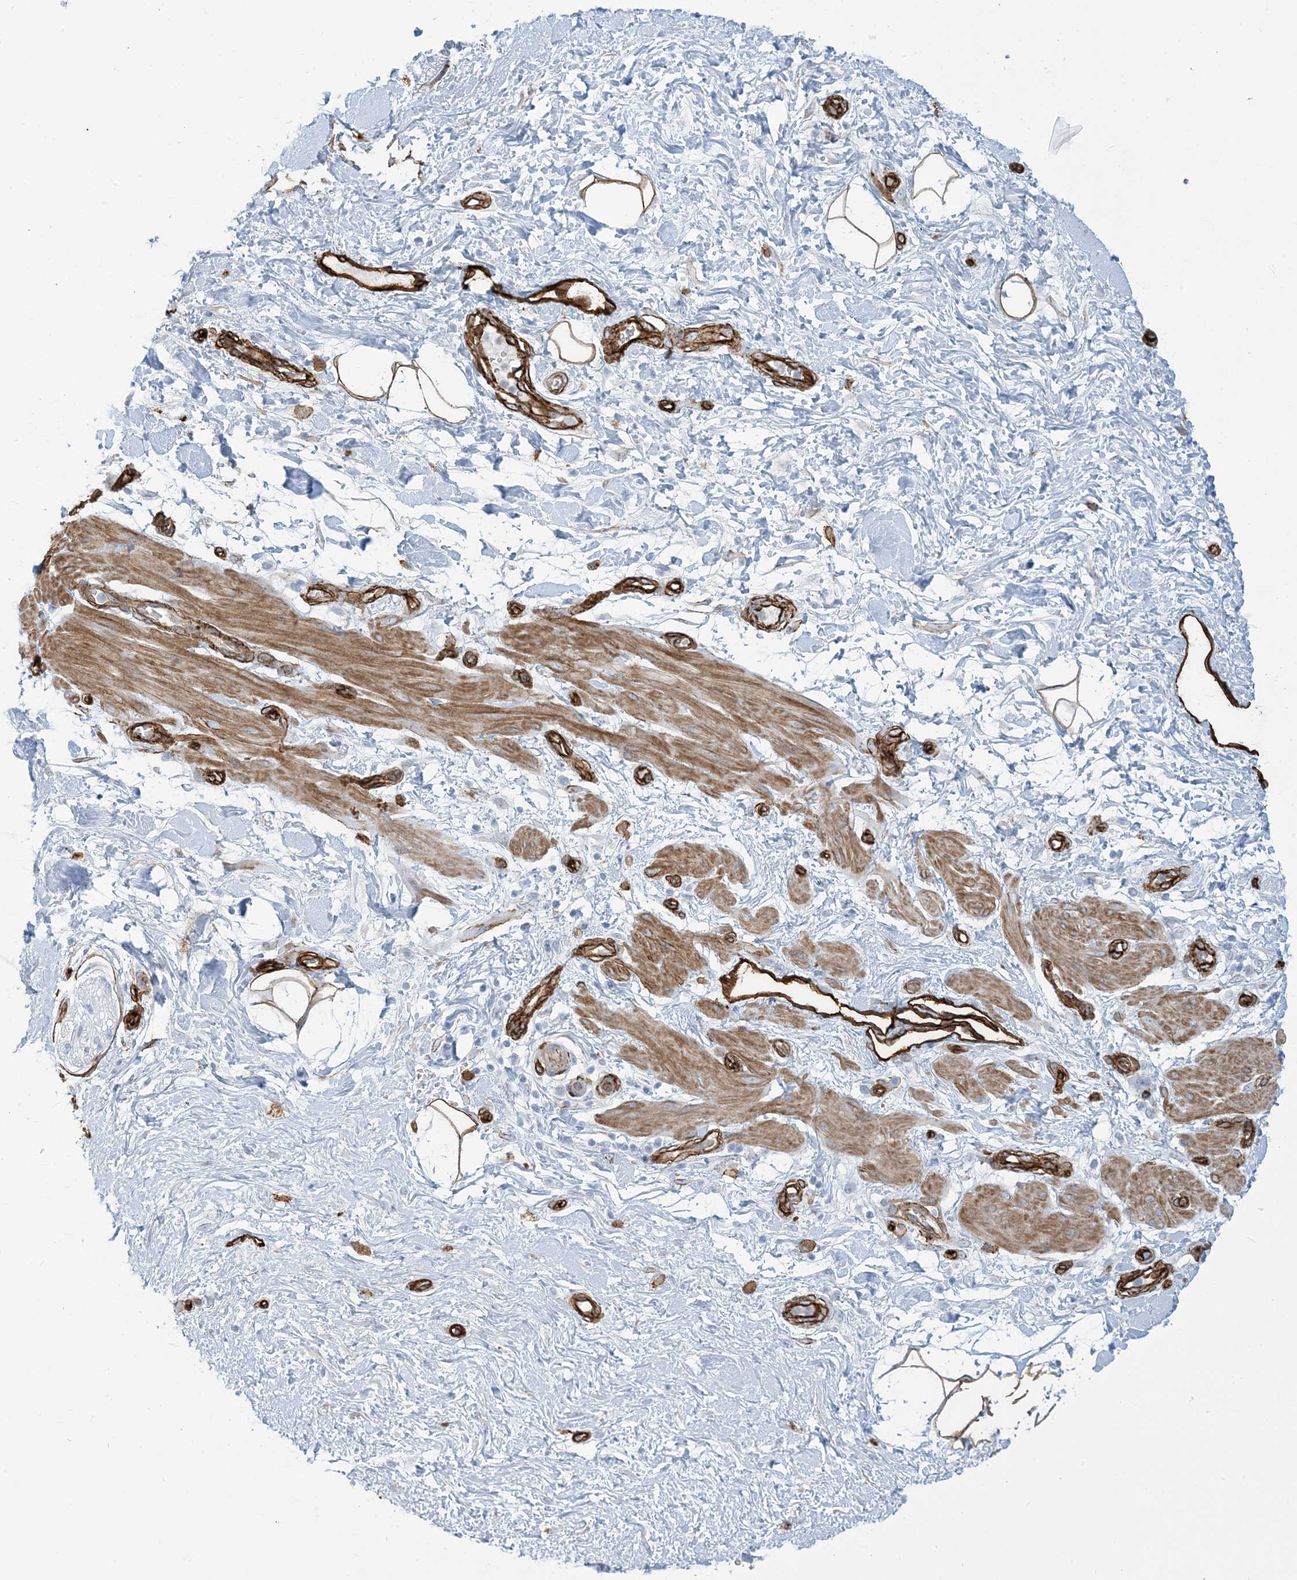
{"staining": {"intensity": "moderate", "quantity": ">75%", "location": "cytoplasmic/membranous"}, "tissue": "adipose tissue", "cell_type": "Adipocytes", "image_type": "normal", "snomed": [{"axis": "morphology", "description": "Normal tissue, NOS"}, {"axis": "morphology", "description": "Adenocarcinoma, NOS"}, {"axis": "topography", "description": "Pancreas"}, {"axis": "topography", "description": "Peripheral nerve tissue"}], "caption": "Immunohistochemical staining of unremarkable human adipose tissue demonstrates medium levels of moderate cytoplasmic/membranous positivity in approximately >75% of adipocytes.", "gene": "EPS8L3", "patient": {"sex": "male", "age": 59}}